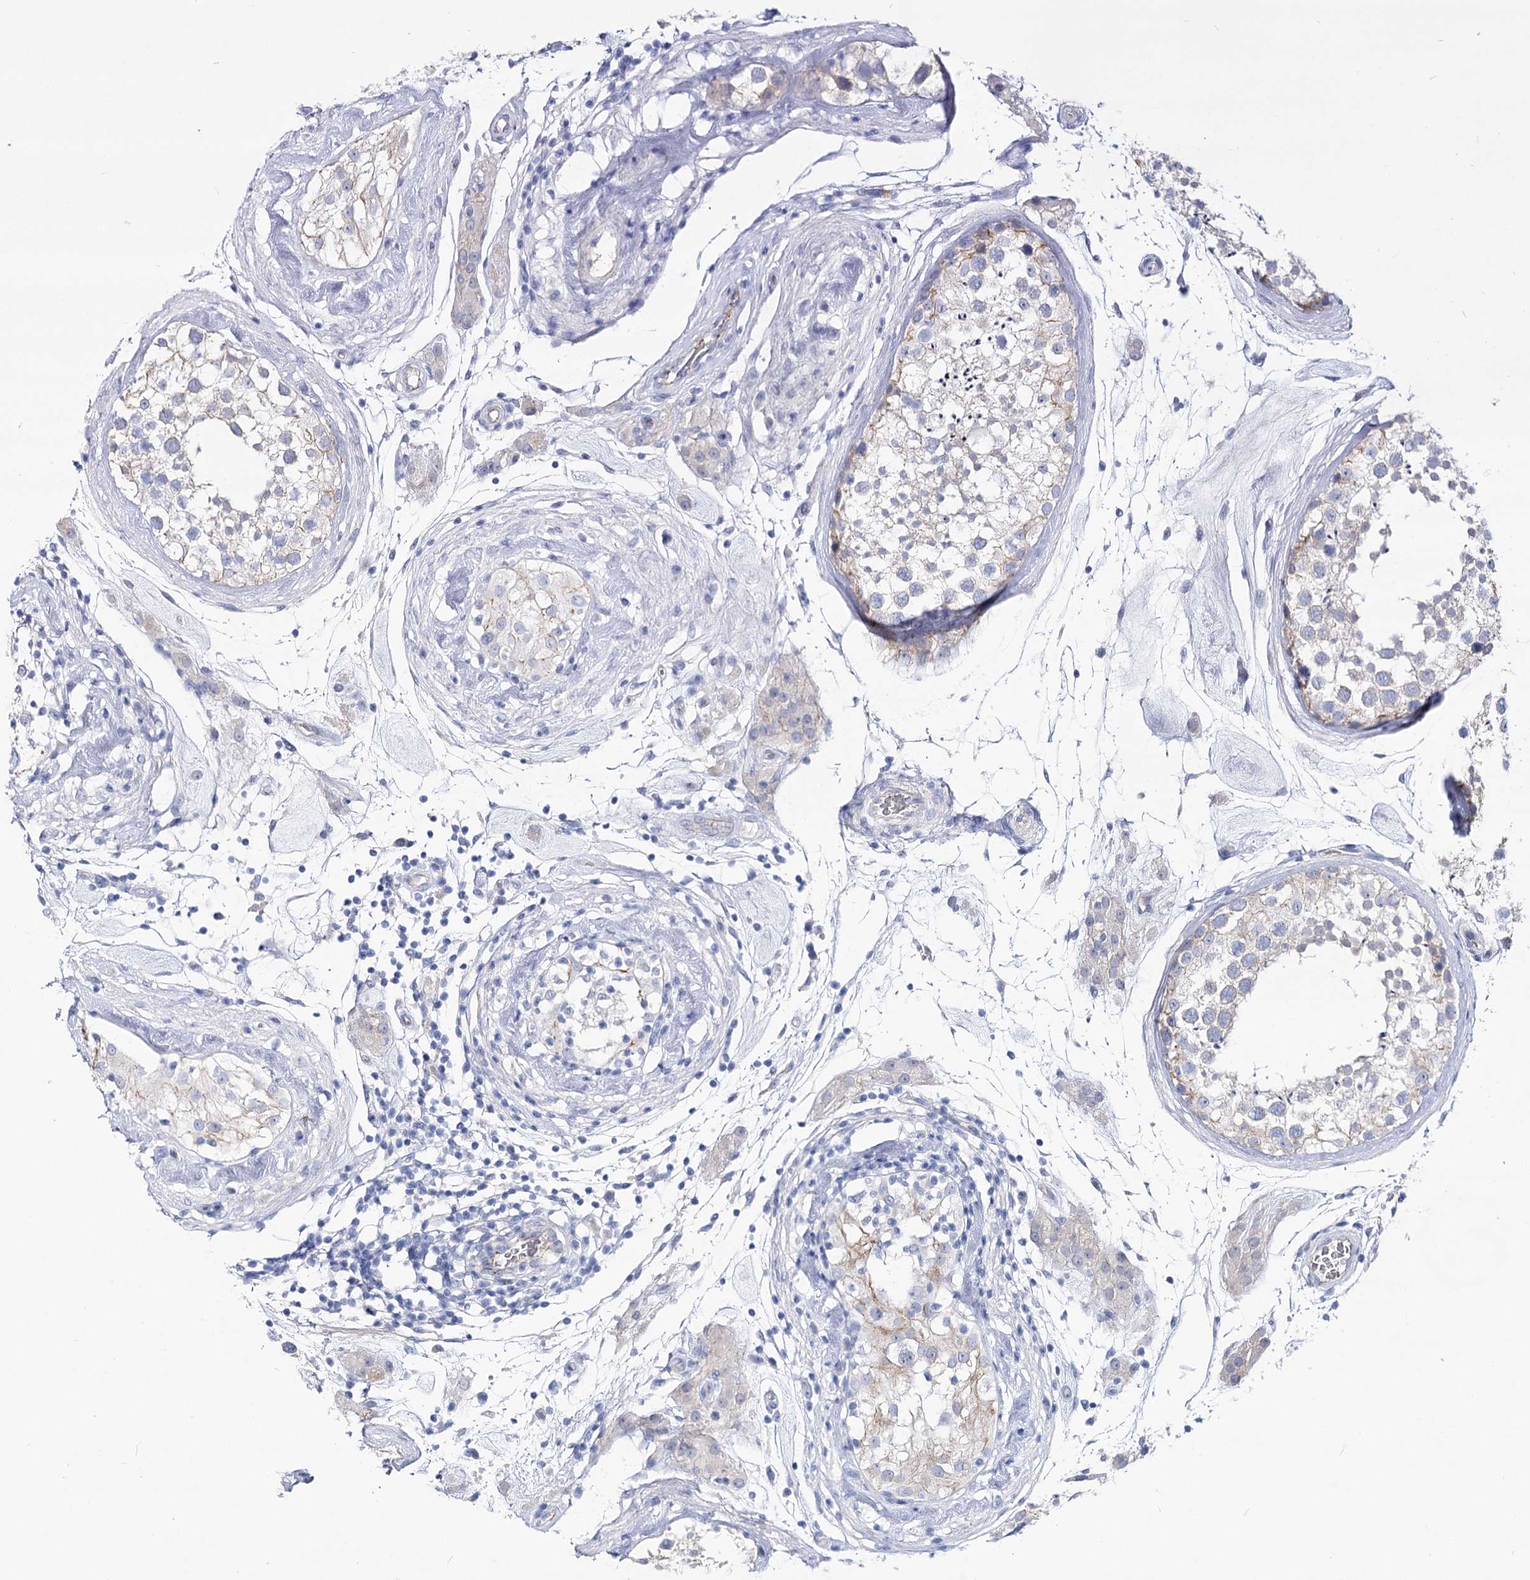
{"staining": {"intensity": "moderate", "quantity": "<25%", "location": "cytoplasmic/membranous"}, "tissue": "testis", "cell_type": "Cells in seminiferous ducts", "image_type": "normal", "snomed": [{"axis": "morphology", "description": "Normal tissue, NOS"}, {"axis": "topography", "description": "Testis"}], "caption": "The immunohistochemical stain shows moderate cytoplasmic/membranous staining in cells in seminiferous ducts of normal testis. (brown staining indicates protein expression, while blue staining denotes nuclei).", "gene": "NRAP", "patient": {"sex": "male", "age": 46}}